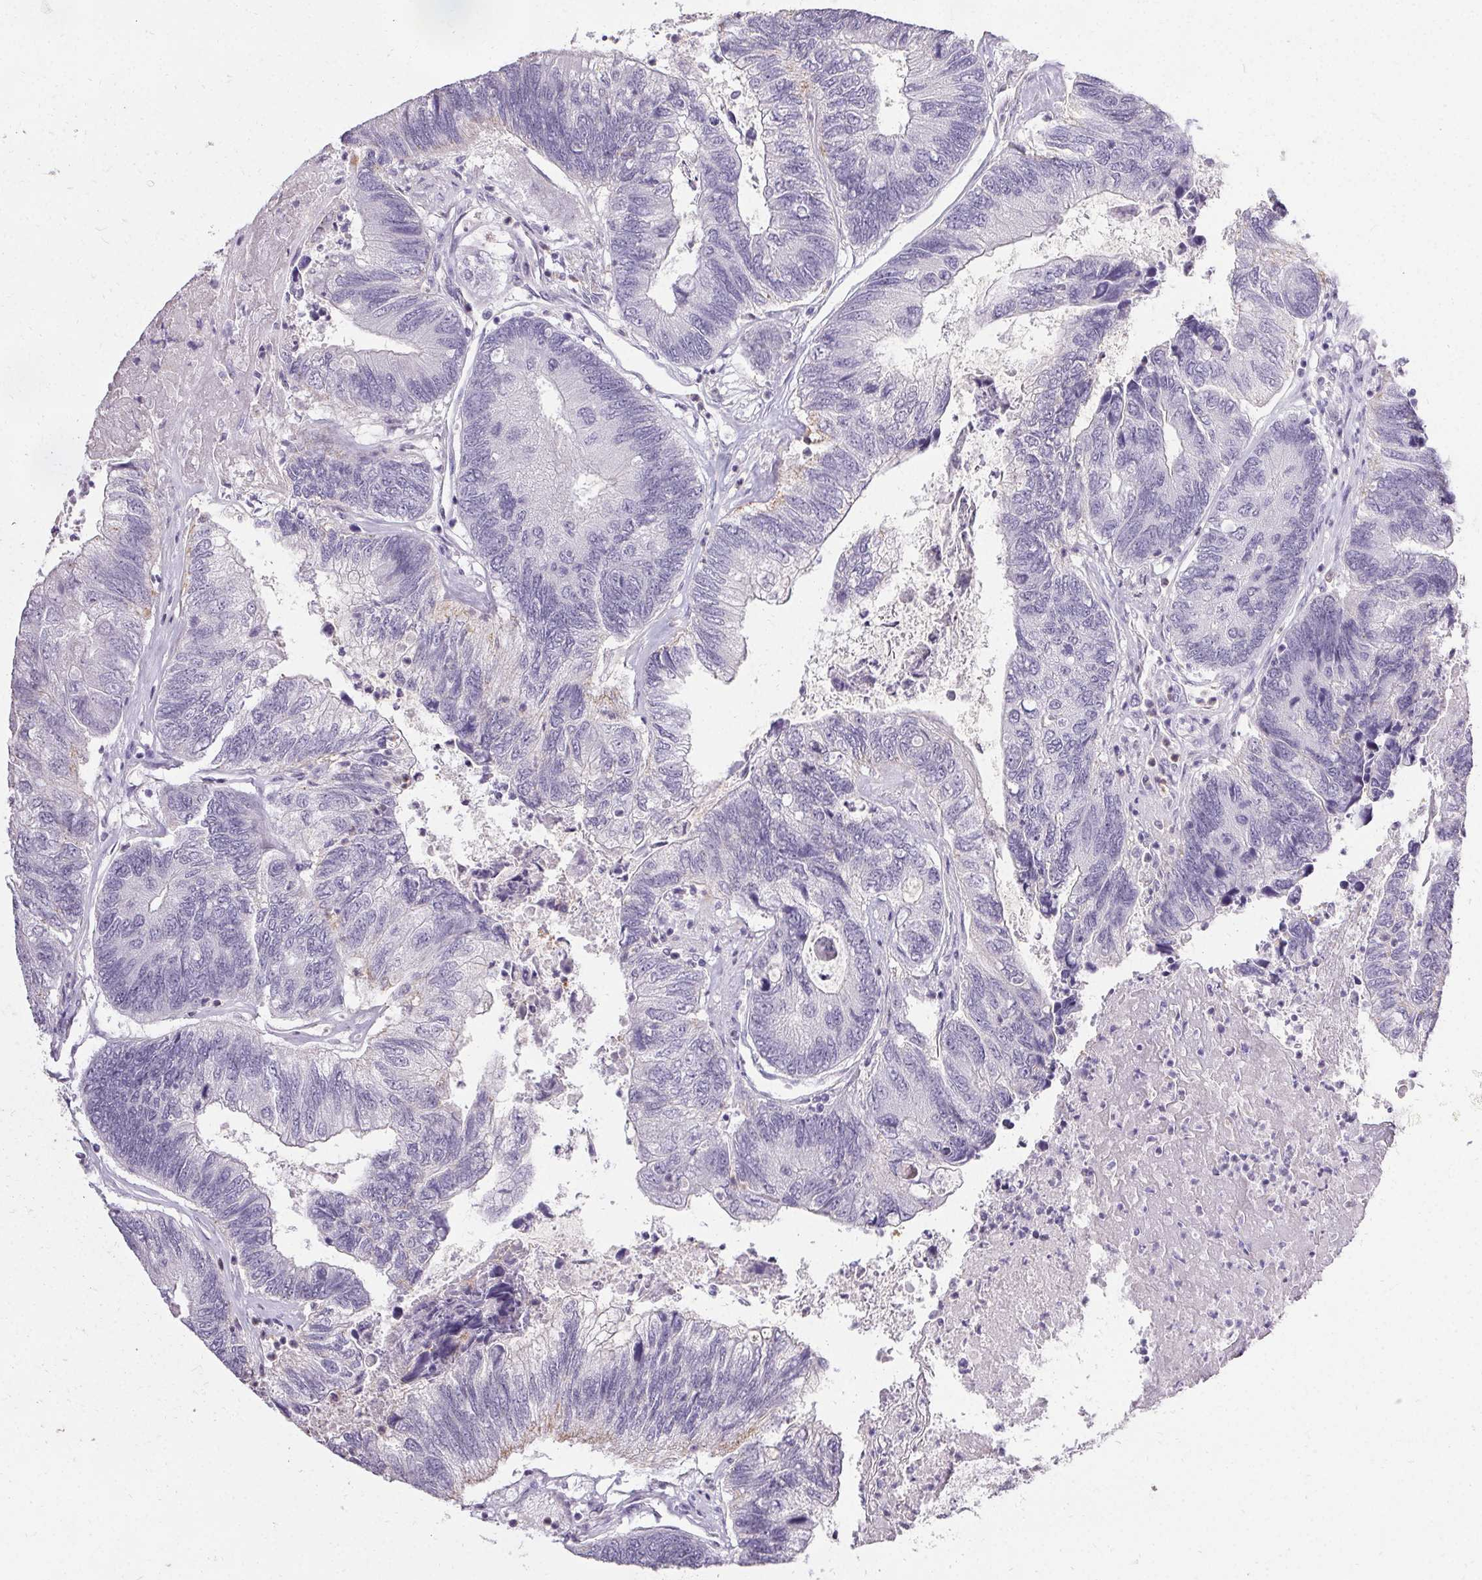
{"staining": {"intensity": "negative", "quantity": "none", "location": "none"}, "tissue": "colorectal cancer", "cell_type": "Tumor cells", "image_type": "cancer", "snomed": [{"axis": "morphology", "description": "Adenocarcinoma, NOS"}, {"axis": "topography", "description": "Colon"}], "caption": "A histopathology image of human colorectal adenocarcinoma is negative for staining in tumor cells. (DAB (3,3'-diaminobenzidine) IHC visualized using brightfield microscopy, high magnification).", "gene": "PMEL", "patient": {"sex": "female", "age": 67}}